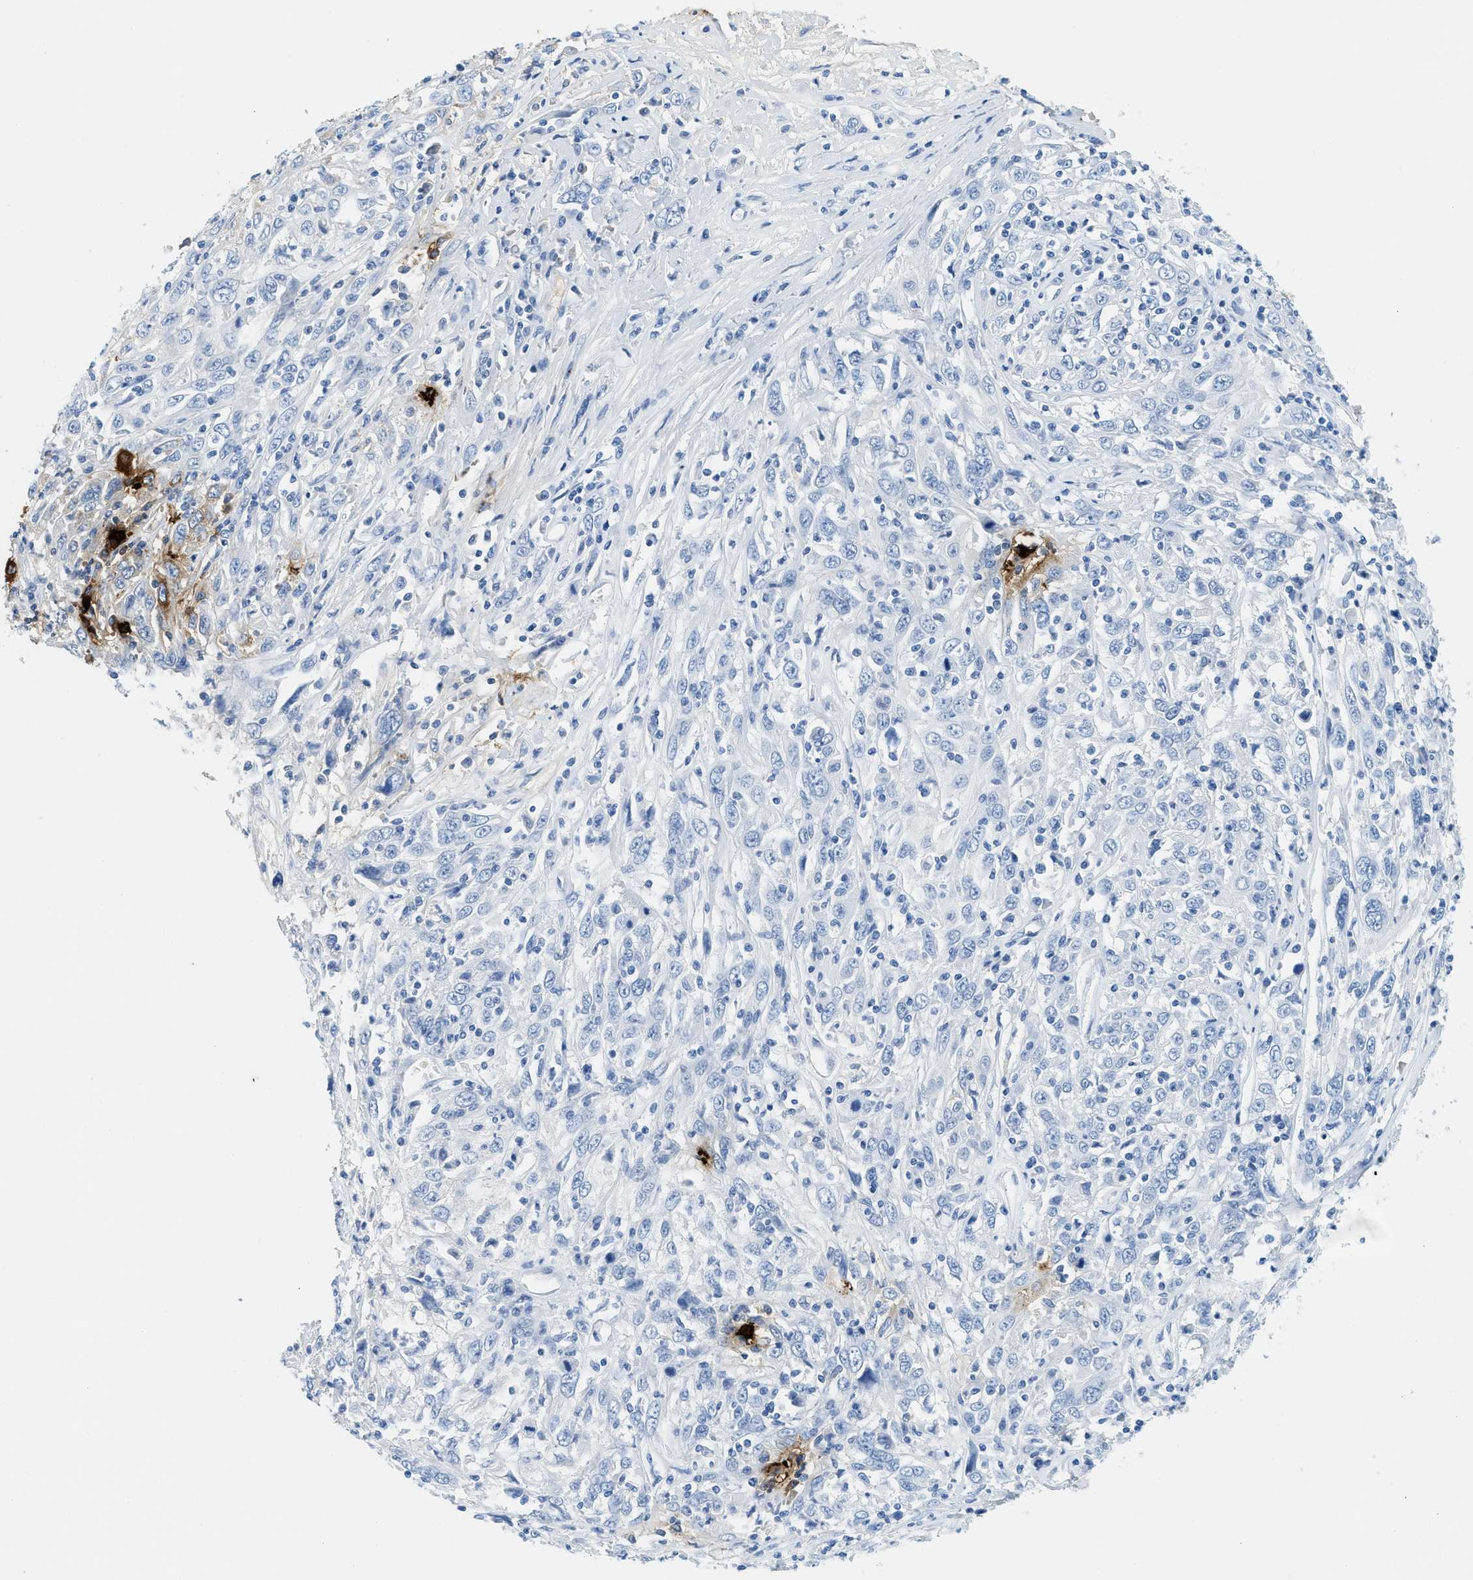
{"staining": {"intensity": "negative", "quantity": "none", "location": "none"}, "tissue": "cervical cancer", "cell_type": "Tumor cells", "image_type": "cancer", "snomed": [{"axis": "morphology", "description": "Squamous cell carcinoma, NOS"}, {"axis": "topography", "description": "Cervix"}], "caption": "High magnification brightfield microscopy of cervical squamous cell carcinoma stained with DAB (3,3'-diaminobenzidine) (brown) and counterstained with hematoxylin (blue): tumor cells show no significant staining.", "gene": "TPSAB1", "patient": {"sex": "female", "age": 46}}